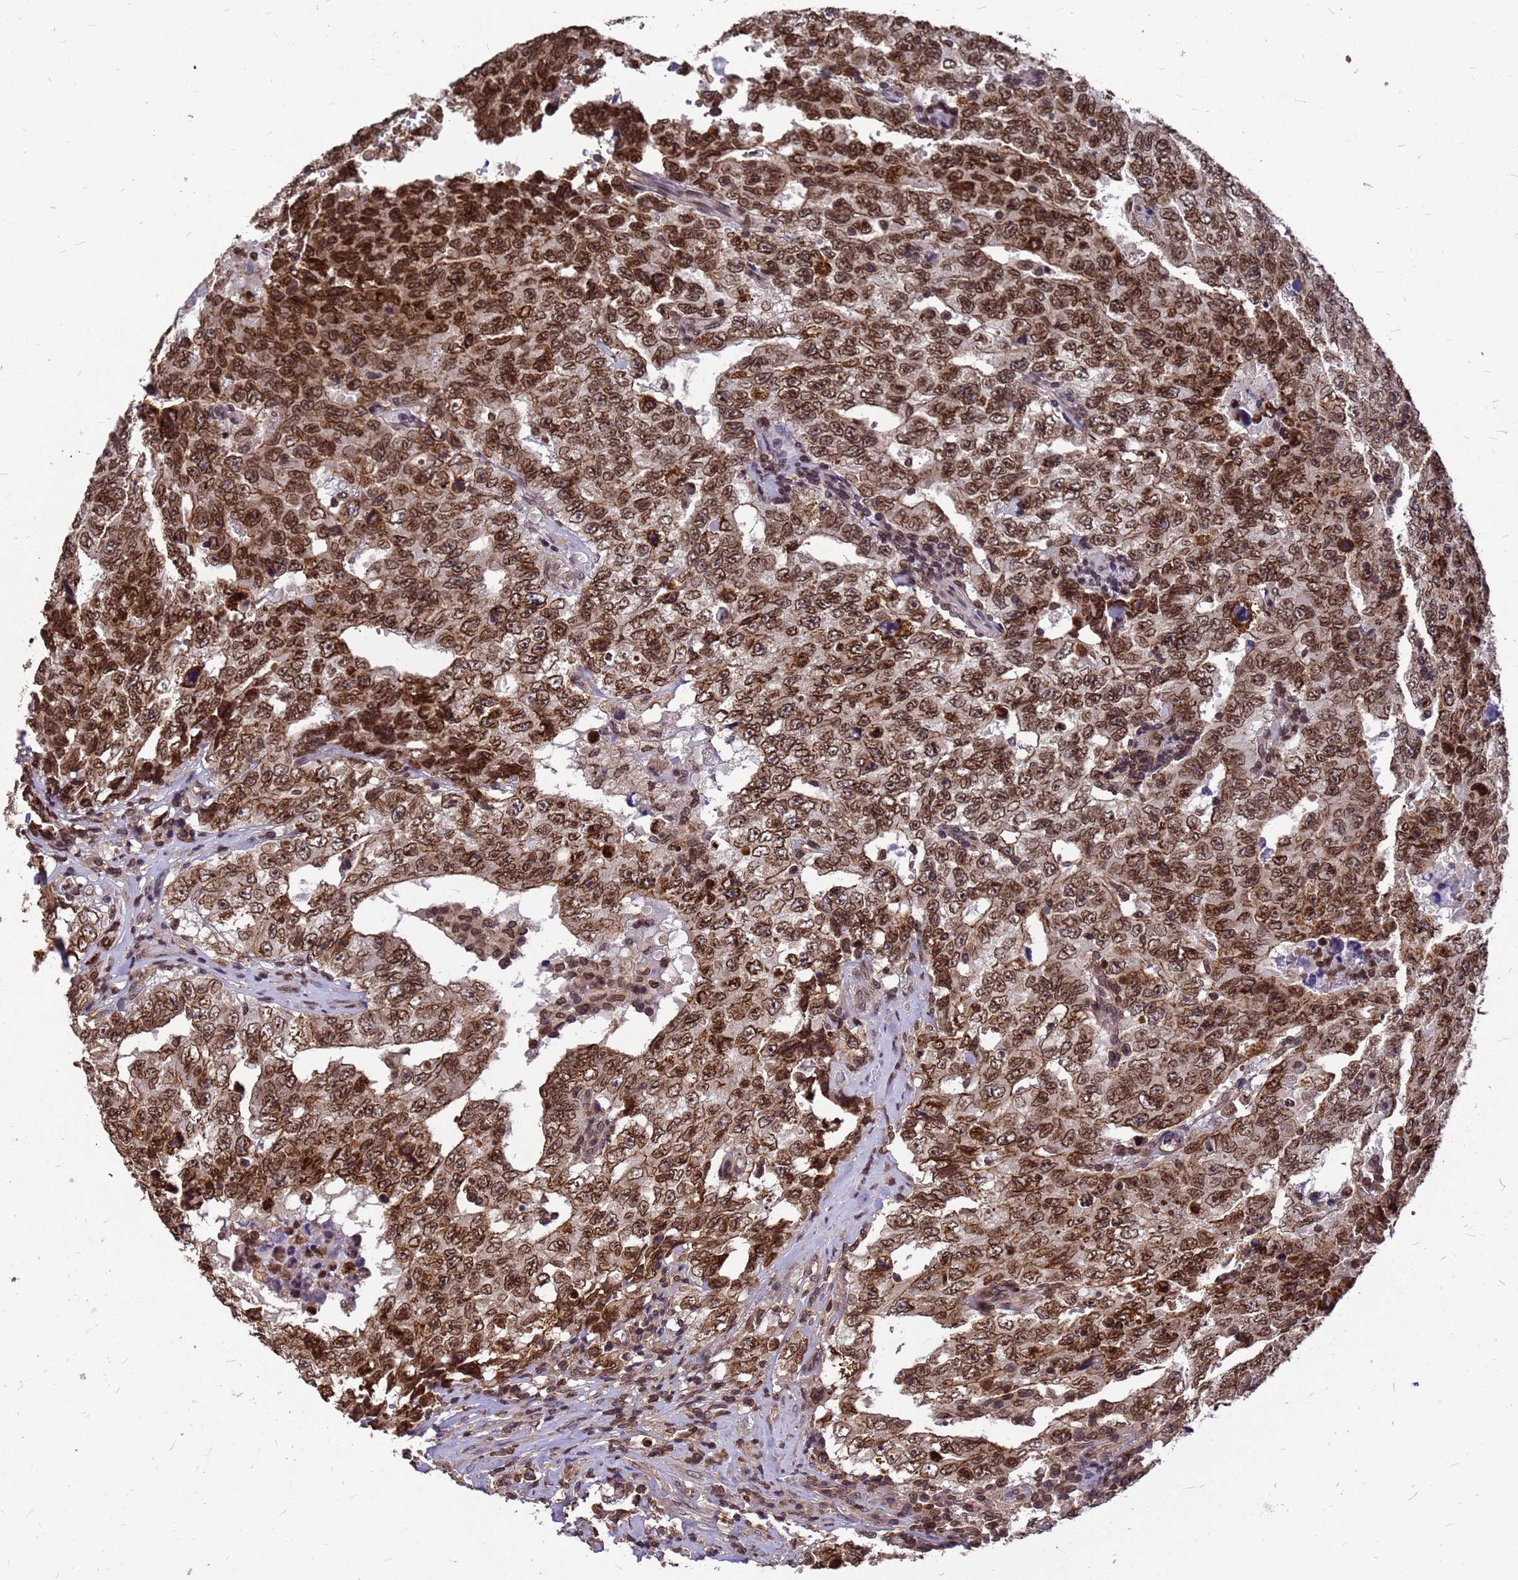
{"staining": {"intensity": "strong", "quantity": ">75%", "location": "cytoplasmic/membranous,nuclear"}, "tissue": "testis cancer", "cell_type": "Tumor cells", "image_type": "cancer", "snomed": [{"axis": "morphology", "description": "Carcinoma, Embryonal, NOS"}, {"axis": "topography", "description": "Testis"}], "caption": "This is an image of immunohistochemistry staining of testis cancer, which shows strong positivity in the cytoplasmic/membranous and nuclear of tumor cells.", "gene": "C1orf35", "patient": {"sex": "male", "age": 26}}